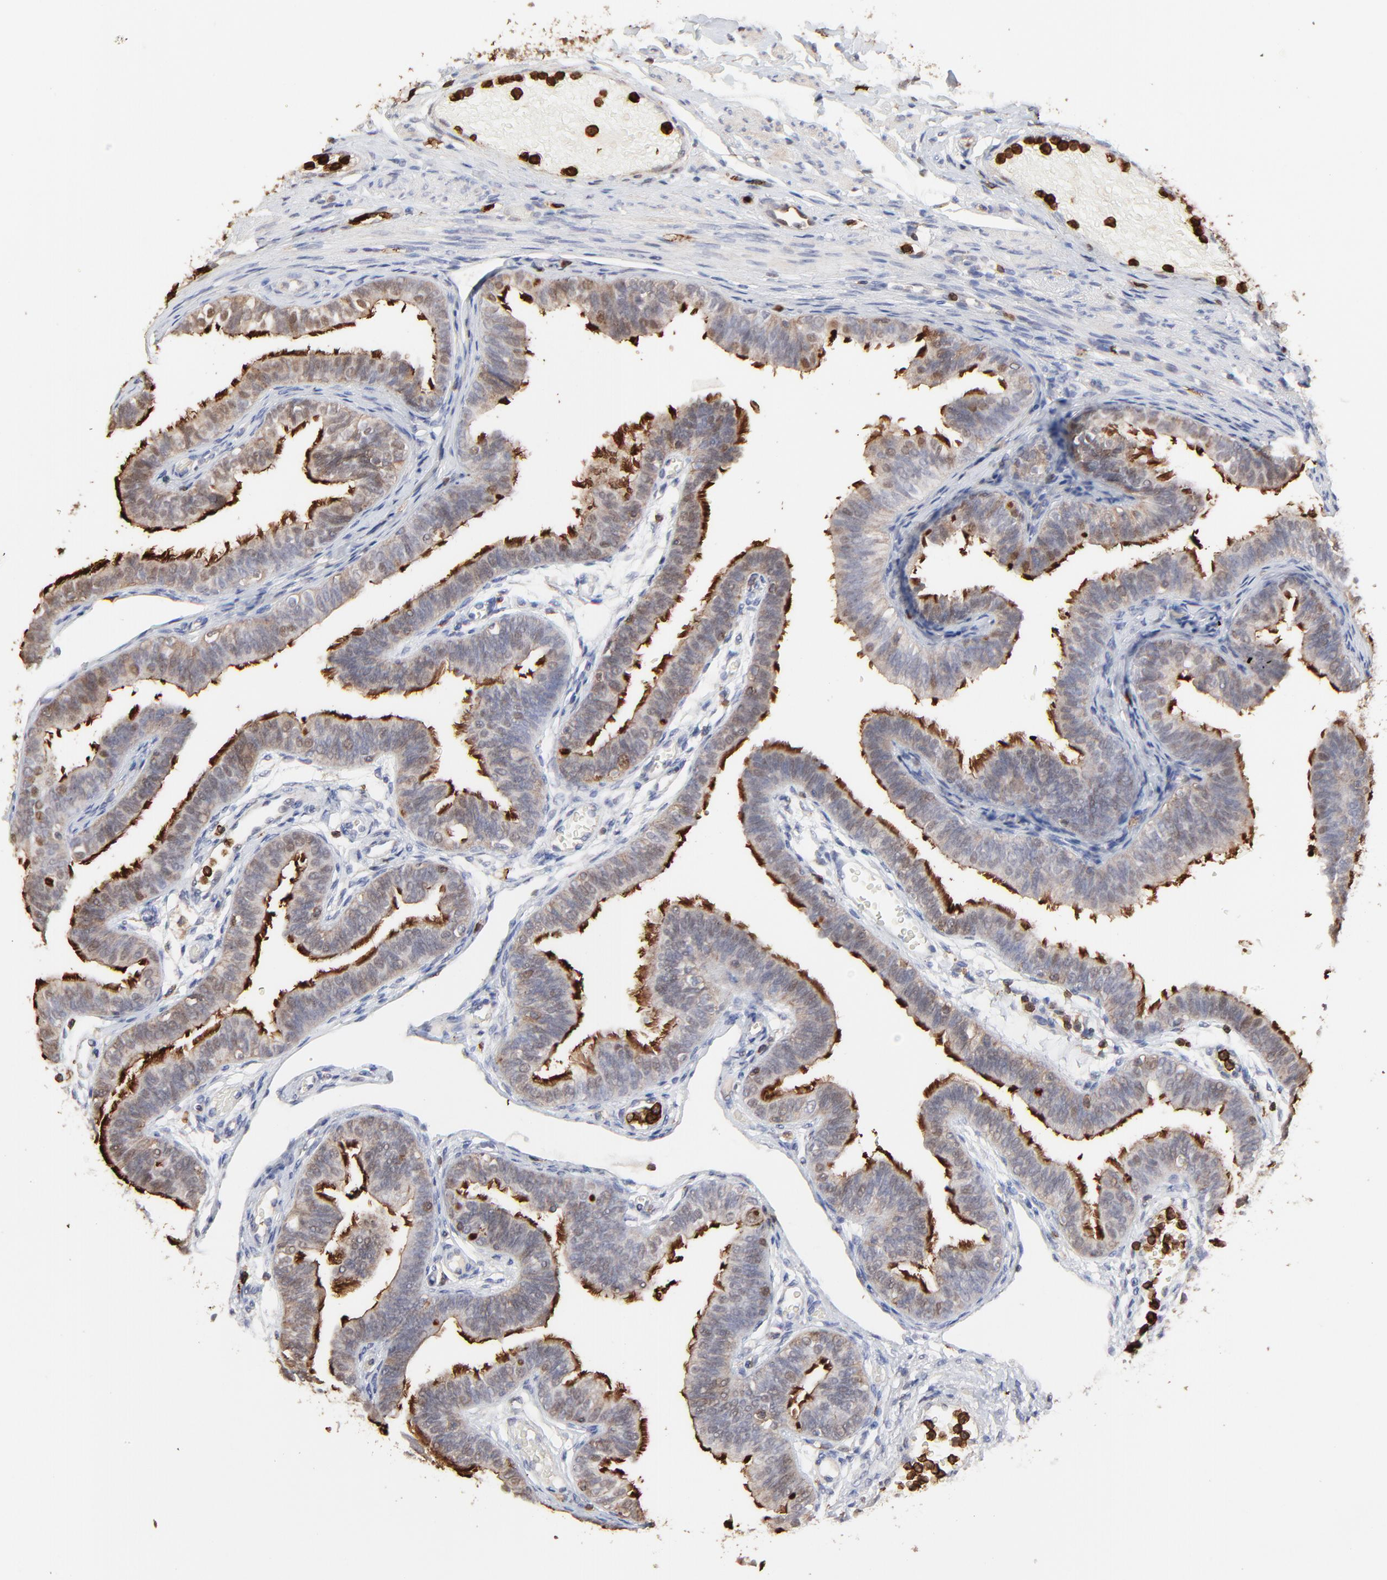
{"staining": {"intensity": "strong", "quantity": "<25%", "location": "cytoplasmic/membranous,nuclear"}, "tissue": "fallopian tube", "cell_type": "Glandular cells", "image_type": "normal", "snomed": [{"axis": "morphology", "description": "Normal tissue, NOS"}, {"axis": "morphology", "description": "Dermoid, NOS"}, {"axis": "topography", "description": "Fallopian tube"}], "caption": "Immunohistochemistry micrograph of unremarkable fallopian tube stained for a protein (brown), which exhibits medium levels of strong cytoplasmic/membranous,nuclear expression in about <25% of glandular cells.", "gene": "SLC6A14", "patient": {"sex": "female", "age": 33}}